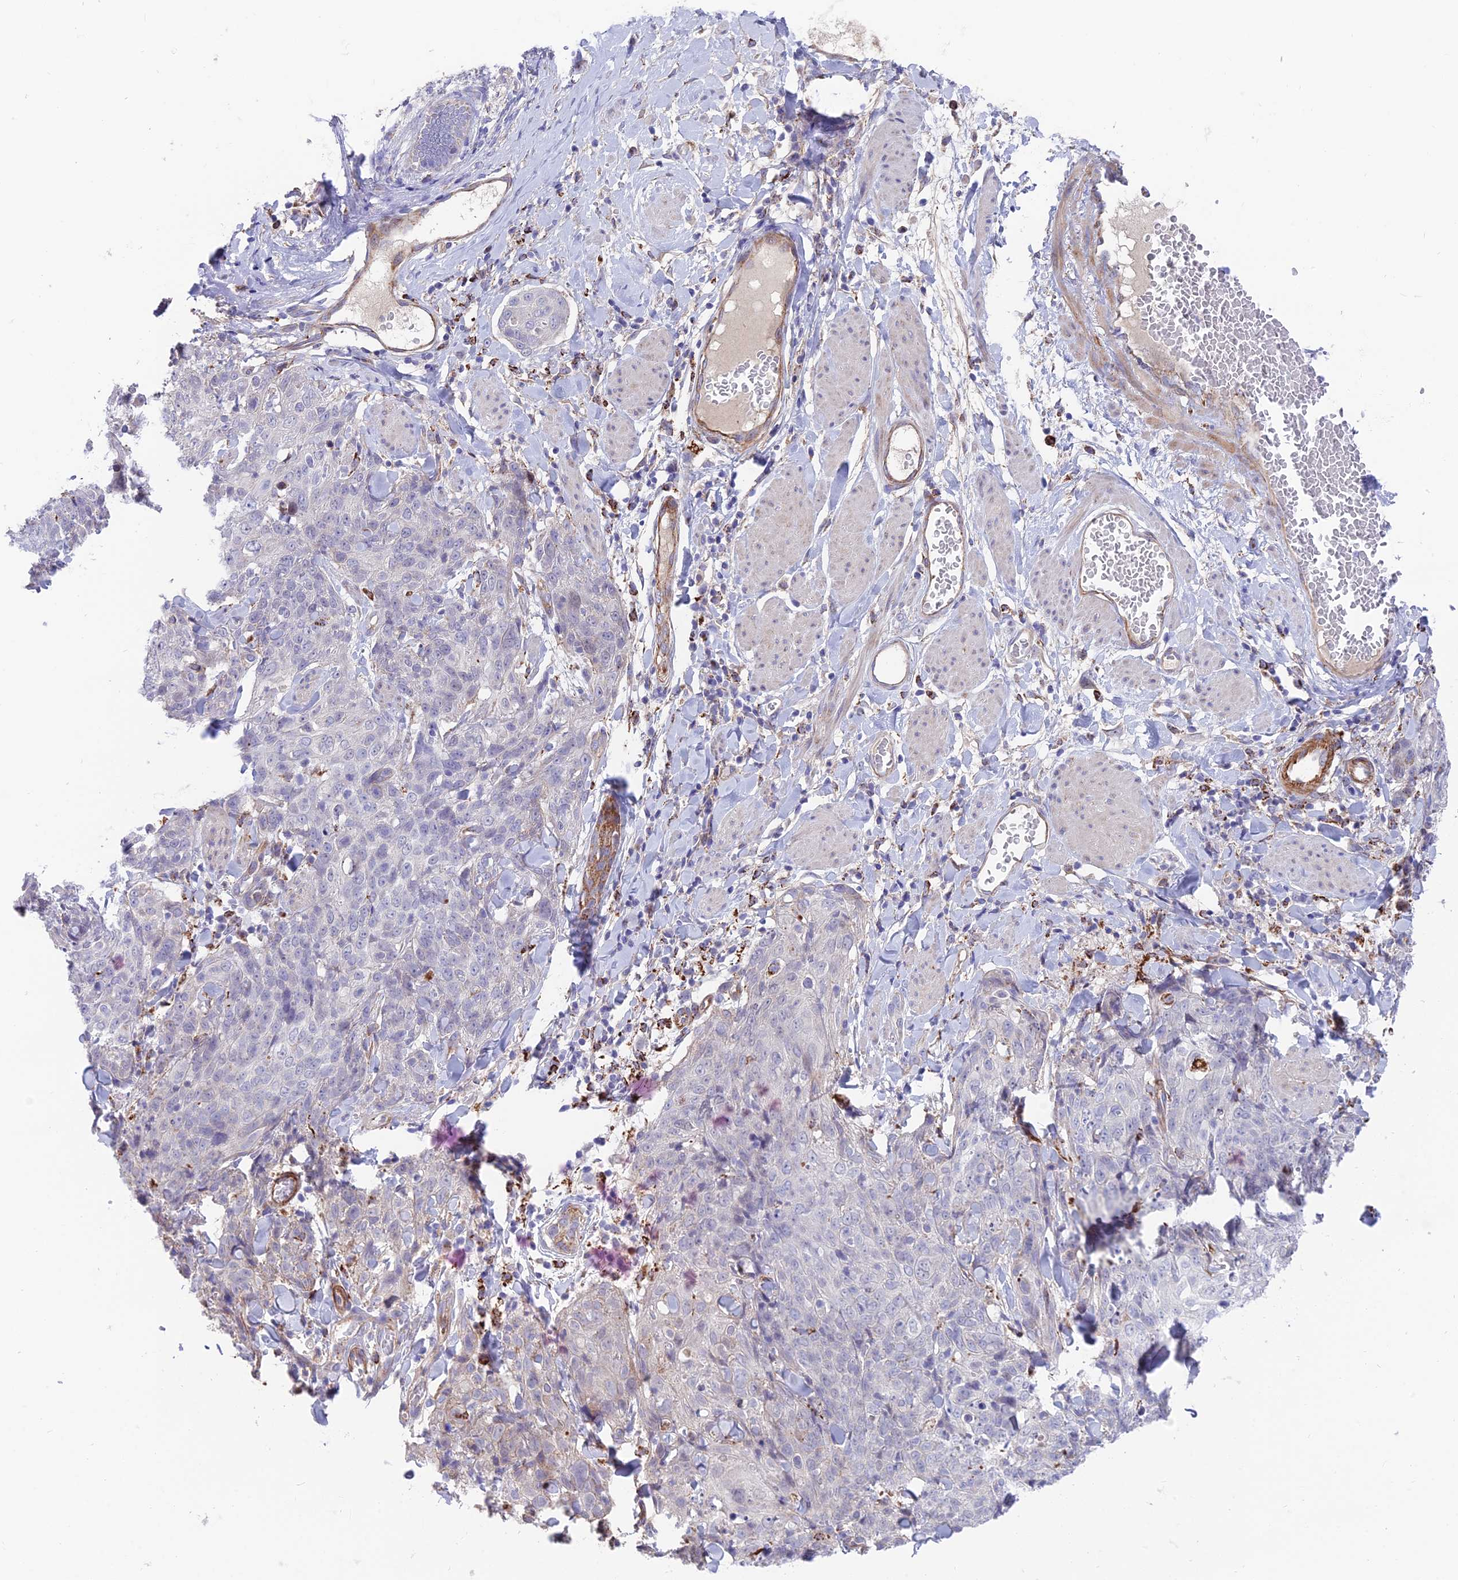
{"staining": {"intensity": "negative", "quantity": "none", "location": "none"}, "tissue": "skin cancer", "cell_type": "Tumor cells", "image_type": "cancer", "snomed": [{"axis": "morphology", "description": "Squamous cell carcinoma, NOS"}, {"axis": "topography", "description": "Skin"}, {"axis": "topography", "description": "Vulva"}], "caption": "Immunohistochemistry of human squamous cell carcinoma (skin) displays no positivity in tumor cells.", "gene": "TIGD6", "patient": {"sex": "female", "age": 85}}